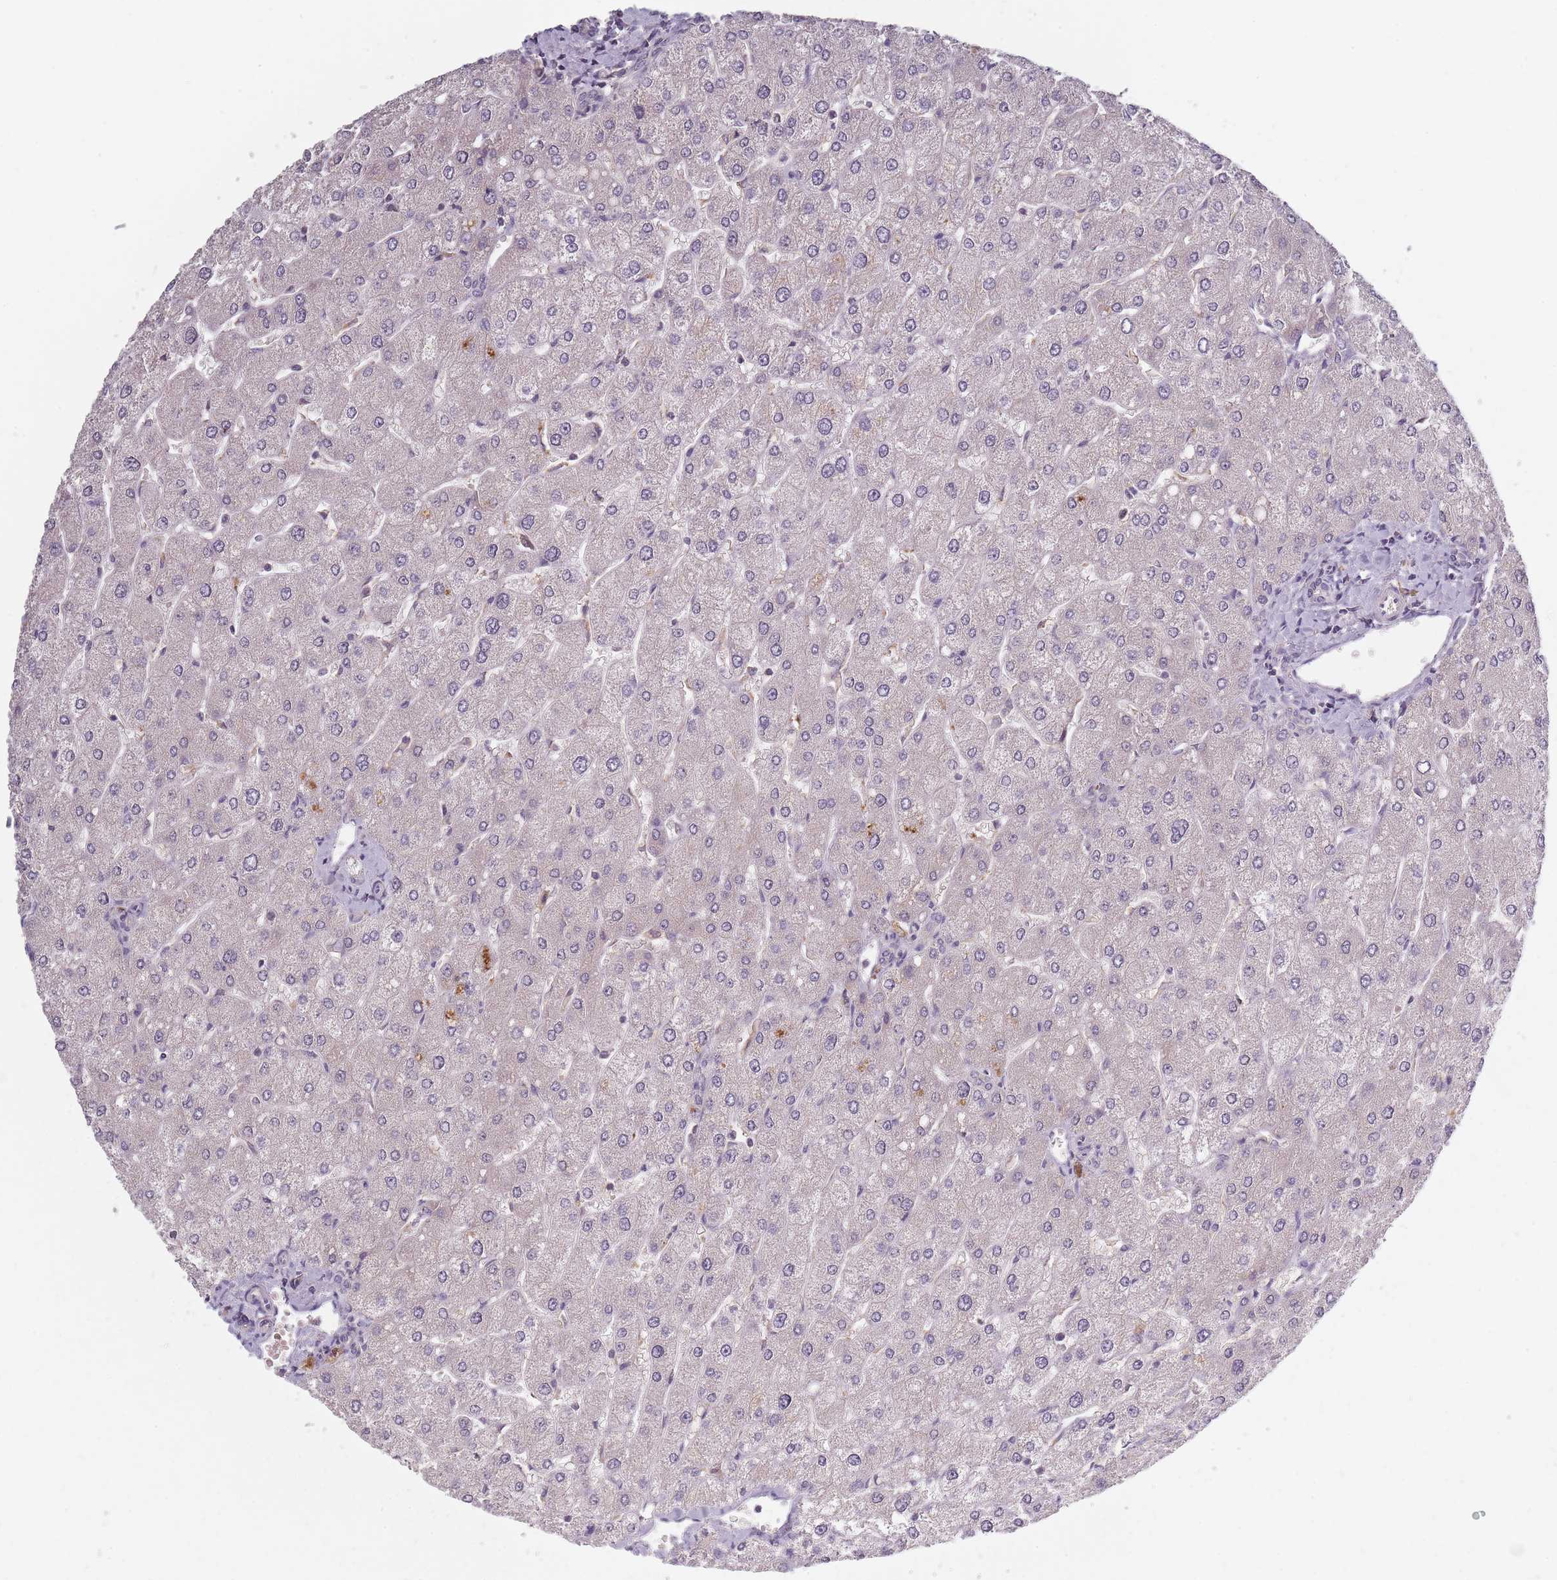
{"staining": {"intensity": "negative", "quantity": "none", "location": "none"}, "tissue": "liver", "cell_type": "Cholangiocytes", "image_type": "normal", "snomed": [{"axis": "morphology", "description": "Normal tissue, NOS"}, {"axis": "topography", "description": "Liver"}], "caption": "Immunohistochemistry (IHC) image of normal liver: liver stained with DAB (3,3'-diaminobenzidine) shows no significant protein staining in cholangiocytes. (DAB immunohistochemistry visualized using brightfield microscopy, high magnification).", "gene": "ASB13", "patient": {"sex": "male", "age": 55}}